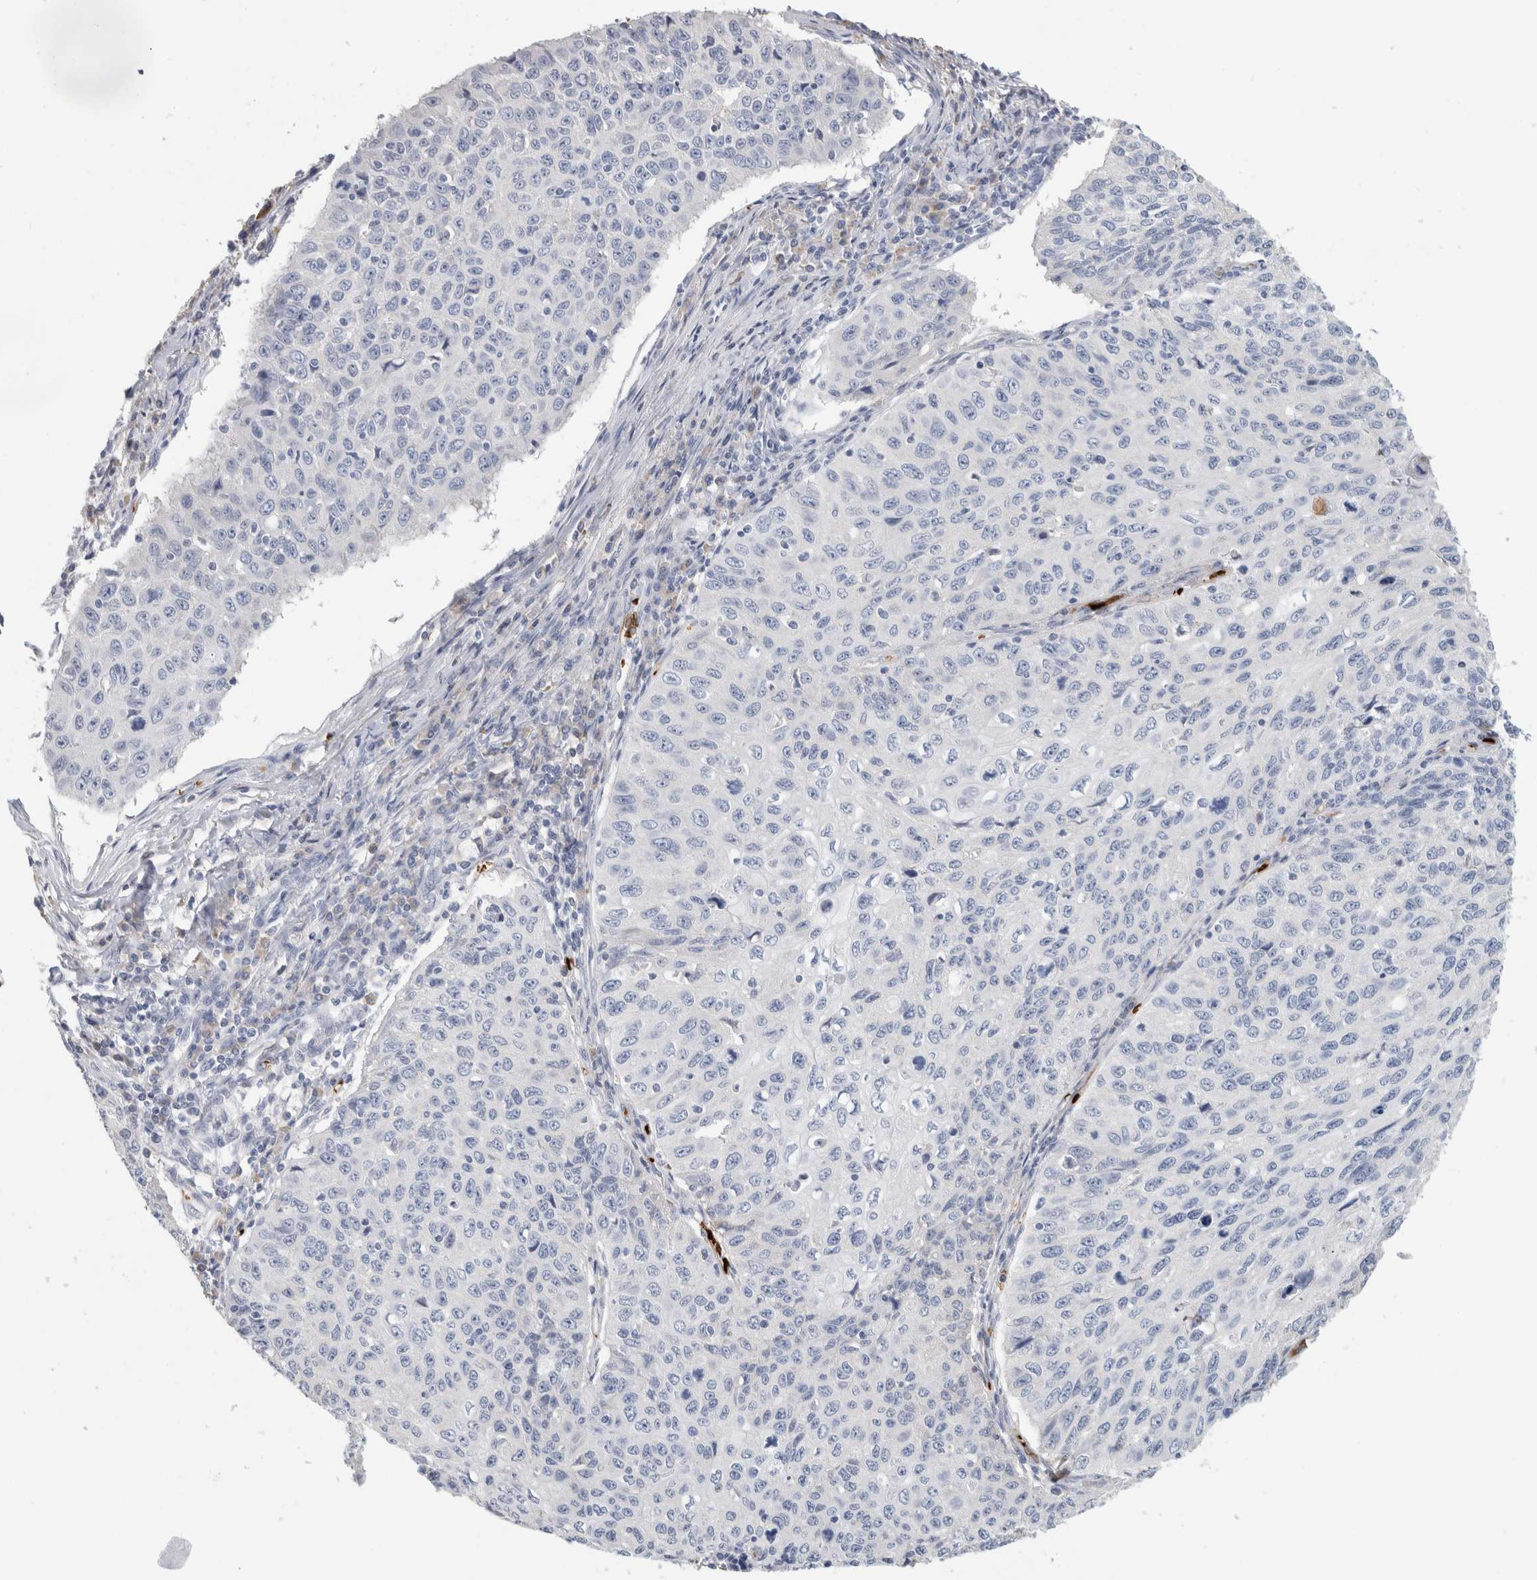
{"staining": {"intensity": "negative", "quantity": "none", "location": "none"}, "tissue": "cervical cancer", "cell_type": "Tumor cells", "image_type": "cancer", "snomed": [{"axis": "morphology", "description": "Squamous cell carcinoma, NOS"}, {"axis": "topography", "description": "Cervix"}], "caption": "The photomicrograph demonstrates no staining of tumor cells in cervical cancer (squamous cell carcinoma). (Stains: DAB (3,3'-diaminobenzidine) immunohistochemistry (IHC) with hematoxylin counter stain, Microscopy: brightfield microscopy at high magnification).", "gene": "CA1", "patient": {"sex": "female", "age": 53}}